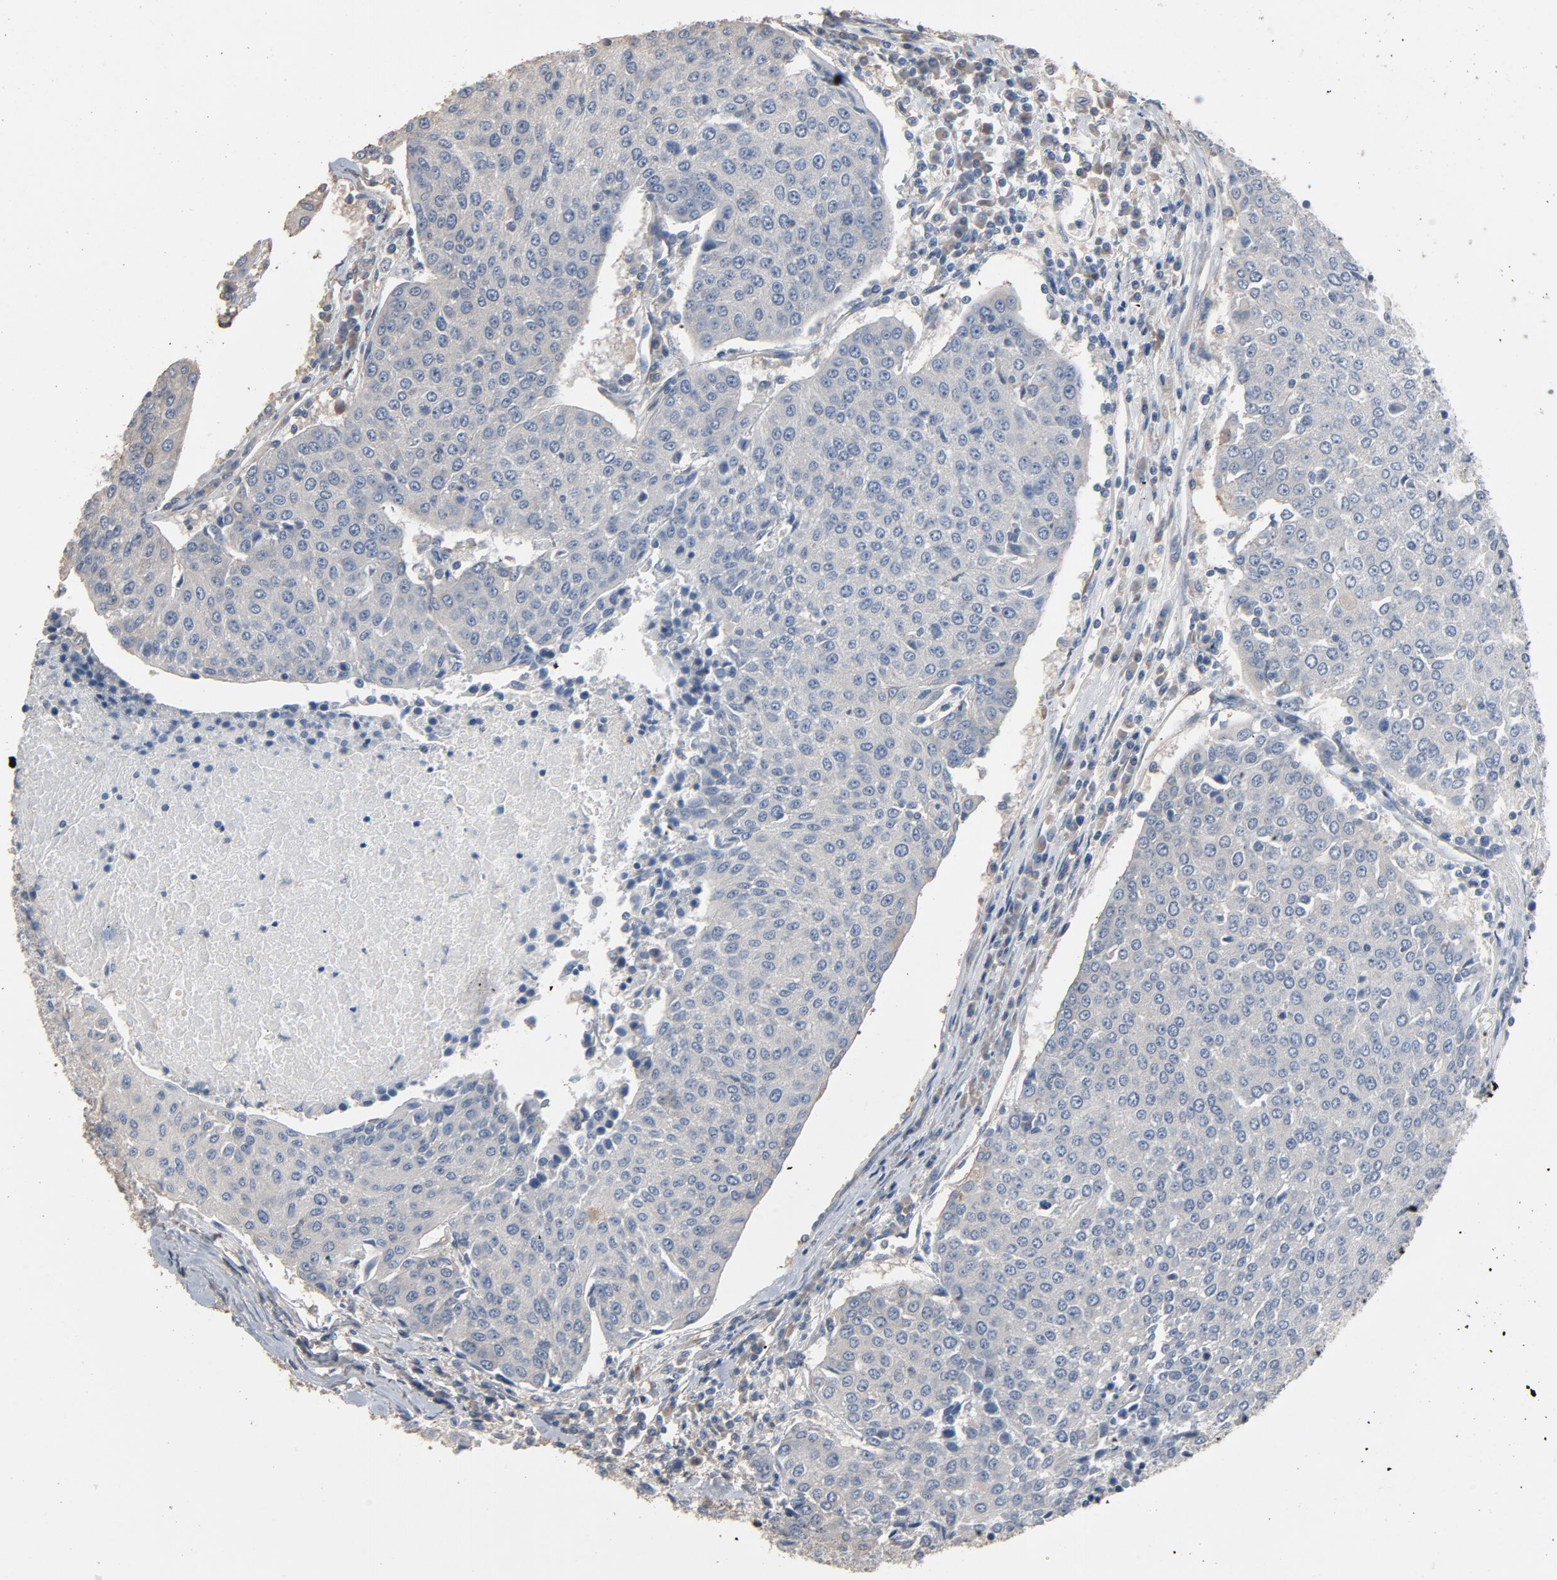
{"staining": {"intensity": "negative", "quantity": "none", "location": "none"}, "tissue": "urothelial cancer", "cell_type": "Tumor cells", "image_type": "cancer", "snomed": [{"axis": "morphology", "description": "Urothelial carcinoma, High grade"}, {"axis": "topography", "description": "Urinary bladder"}], "caption": "Urothelial cancer was stained to show a protein in brown. There is no significant positivity in tumor cells. The staining was performed using DAB (3,3'-diaminobenzidine) to visualize the protein expression in brown, while the nuclei were stained in blue with hematoxylin (Magnification: 20x).", "gene": "SOX6", "patient": {"sex": "female", "age": 85}}